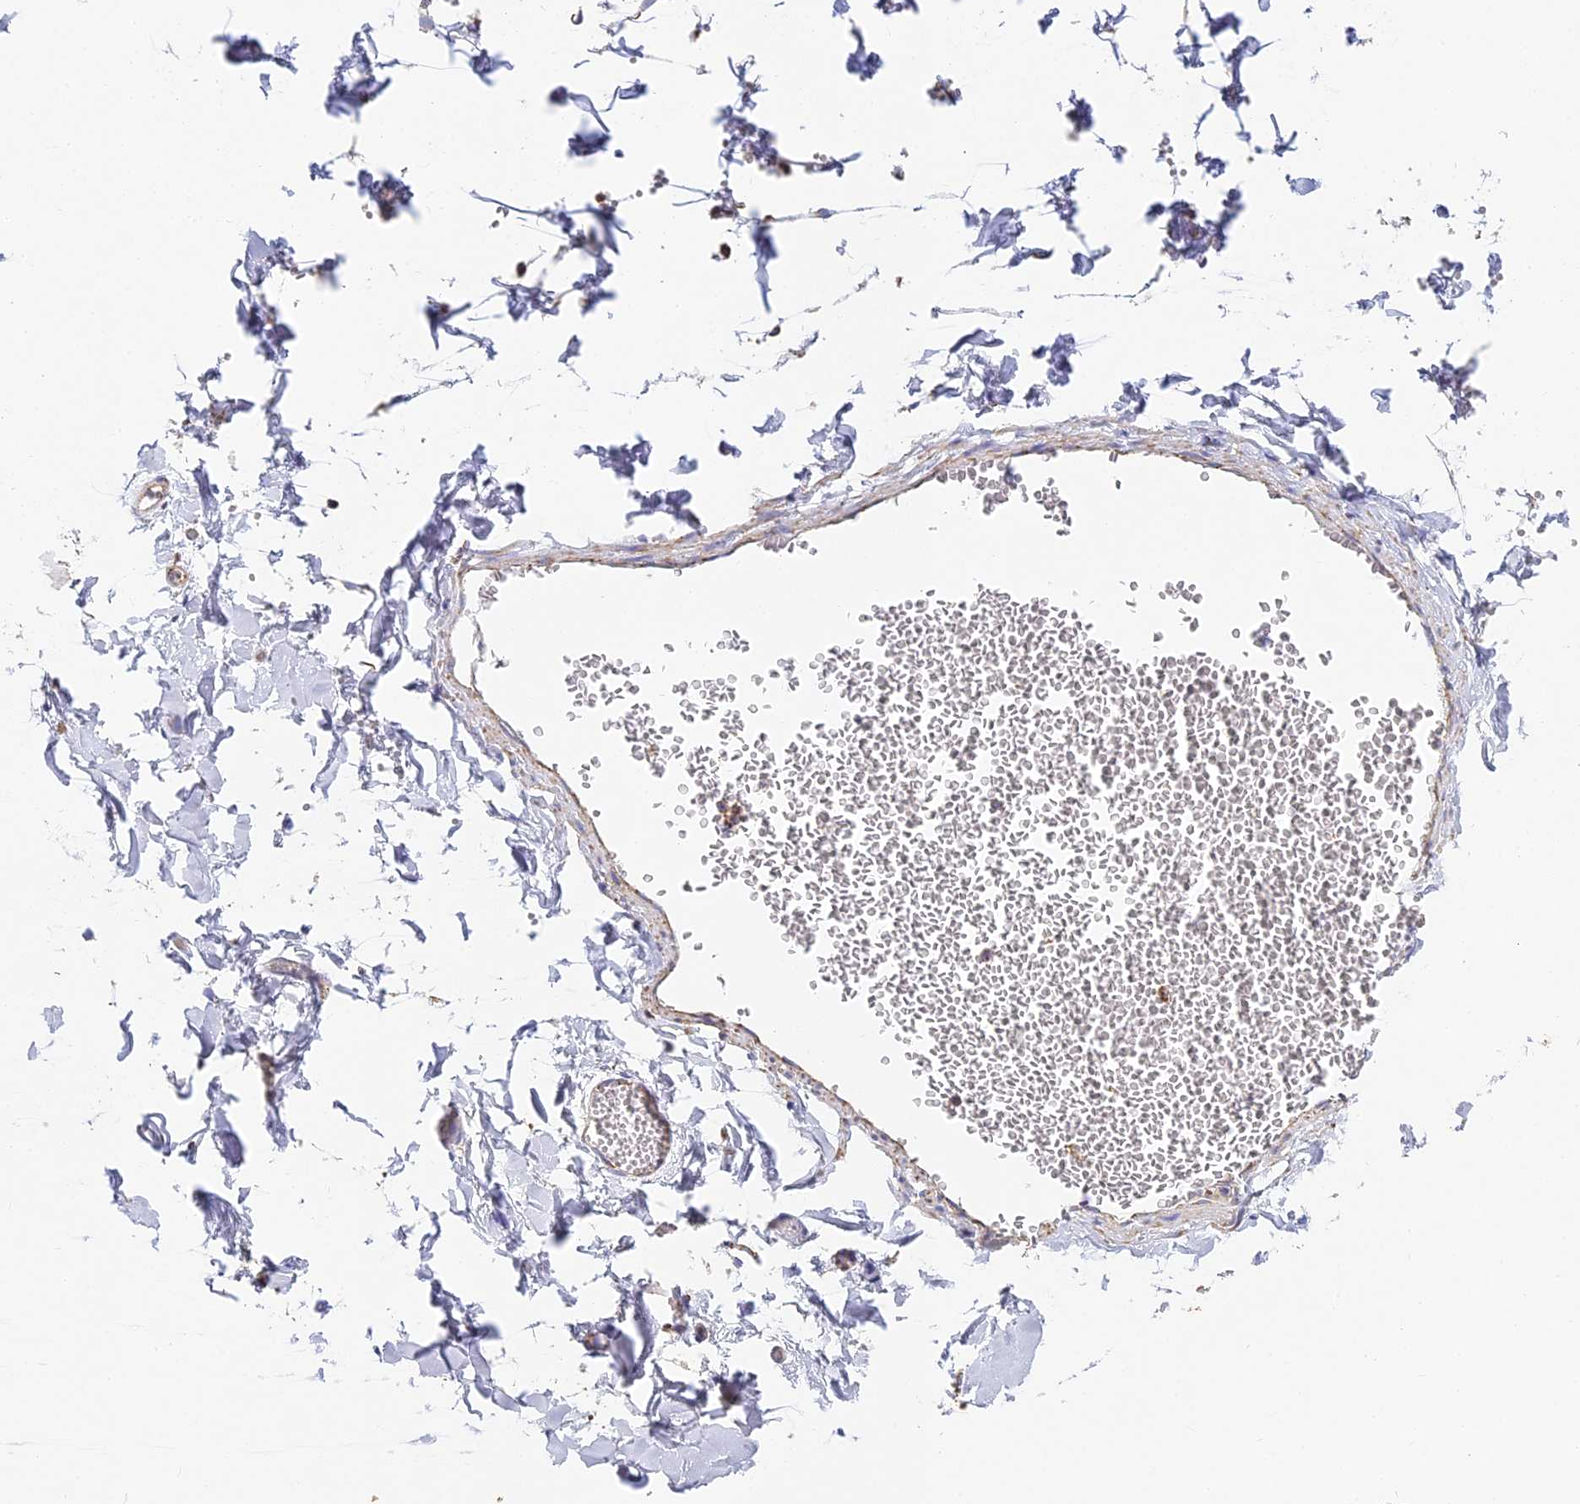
{"staining": {"intensity": "moderate", "quantity": "<25%", "location": "cytoplasmic/membranous"}, "tissue": "adipose tissue", "cell_type": "Adipocytes", "image_type": "normal", "snomed": [{"axis": "morphology", "description": "Normal tissue, NOS"}, {"axis": "topography", "description": "Gallbladder"}, {"axis": "topography", "description": "Peripheral nerve tissue"}], "caption": "Benign adipose tissue displays moderate cytoplasmic/membranous positivity in about <25% of adipocytes Ihc stains the protein in brown and the nuclei are stained blue..", "gene": "COX6C", "patient": {"sex": "male", "age": 38}}